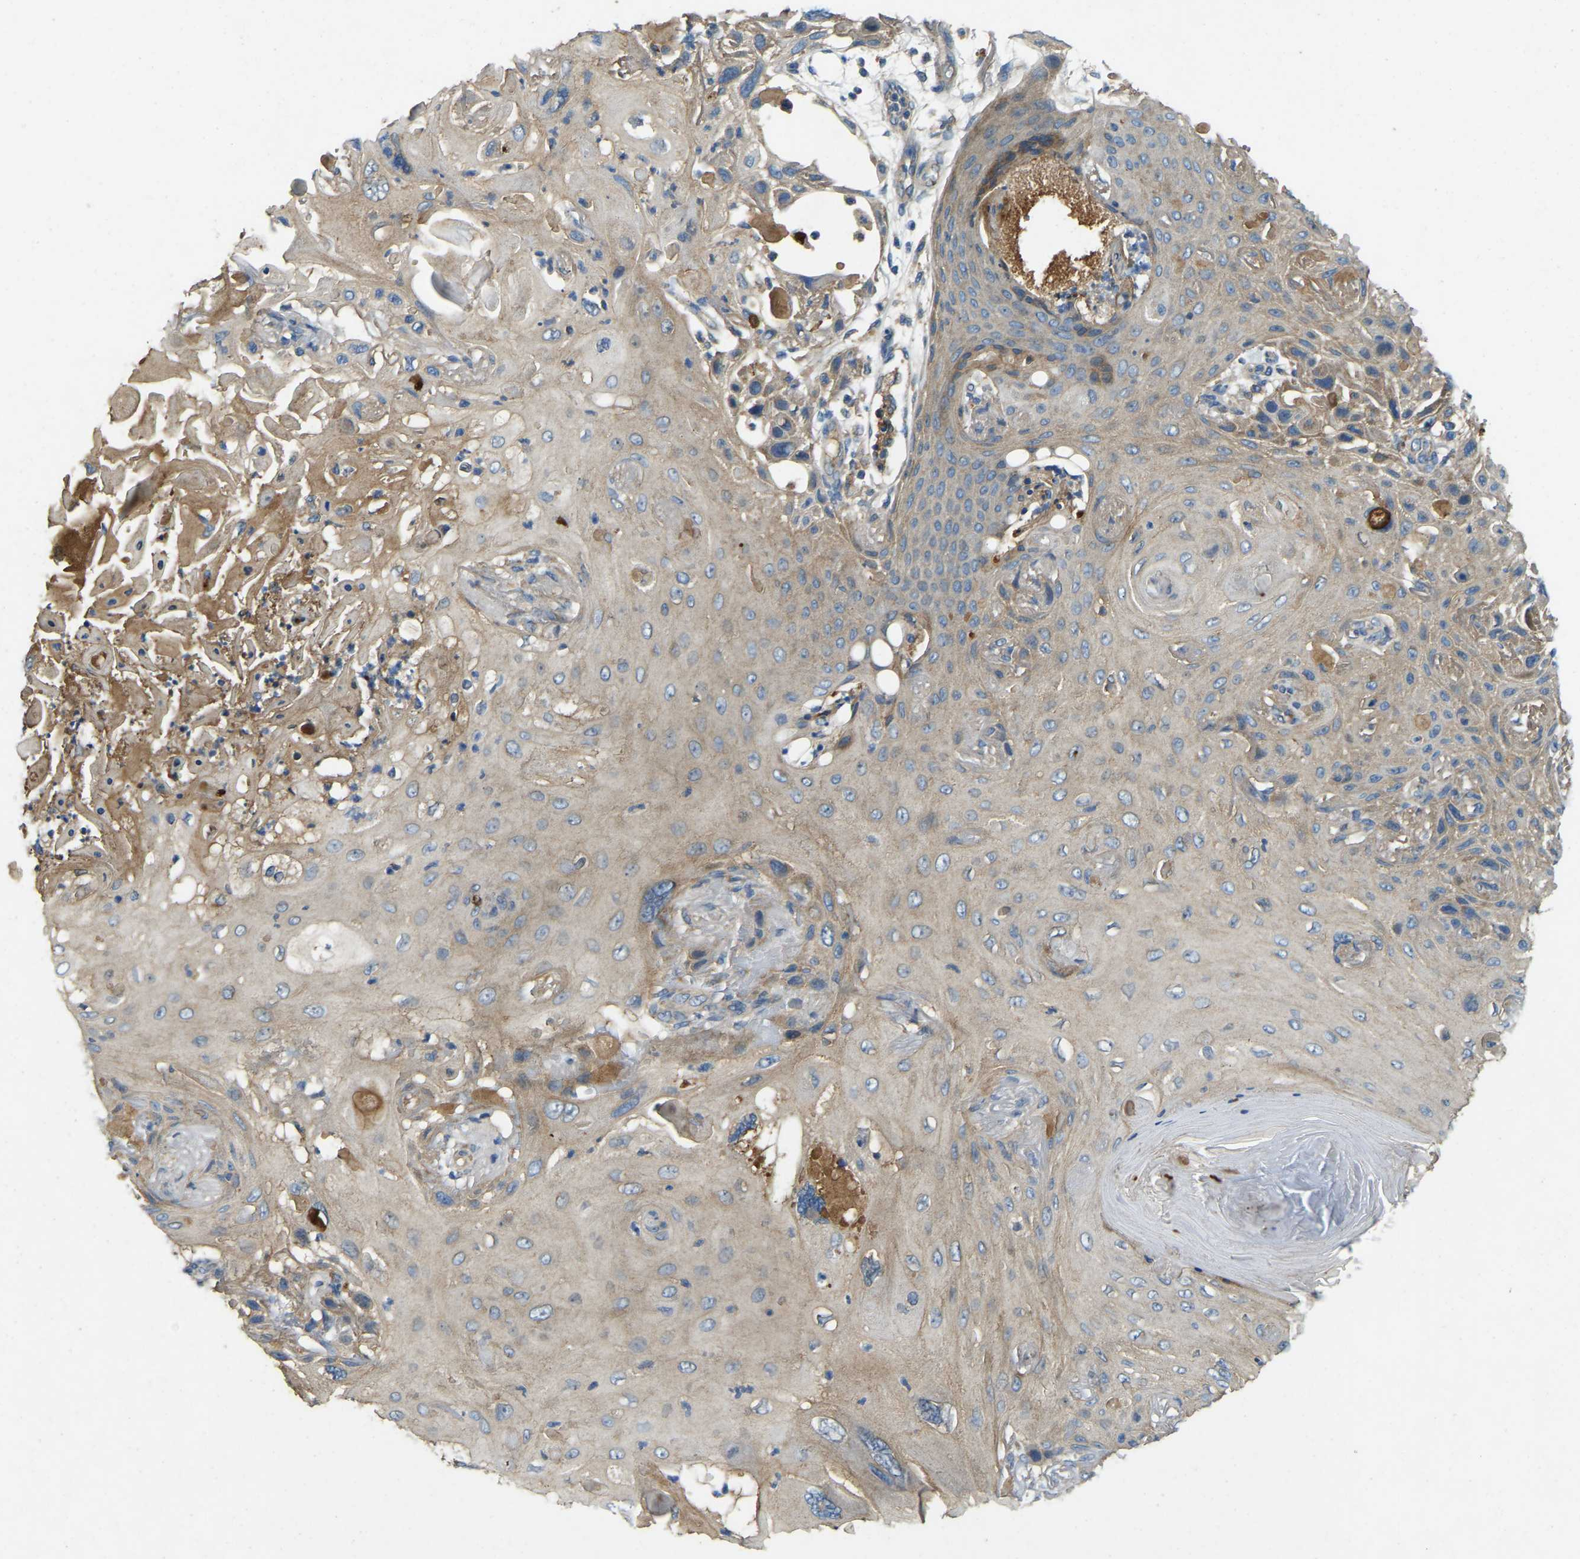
{"staining": {"intensity": "weak", "quantity": "25%-75%", "location": "cytoplasmic/membranous"}, "tissue": "skin cancer", "cell_type": "Tumor cells", "image_type": "cancer", "snomed": [{"axis": "morphology", "description": "Squamous cell carcinoma, NOS"}, {"axis": "topography", "description": "Skin"}], "caption": "A low amount of weak cytoplasmic/membranous staining is seen in approximately 25%-75% of tumor cells in squamous cell carcinoma (skin) tissue. (Stains: DAB (3,3'-diaminobenzidine) in brown, nuclei in blue, Microscopy: brightfield microscopy at high magnification).", "gene": "ATP8B1", "patient": {"sex": "female", "age": 77}}